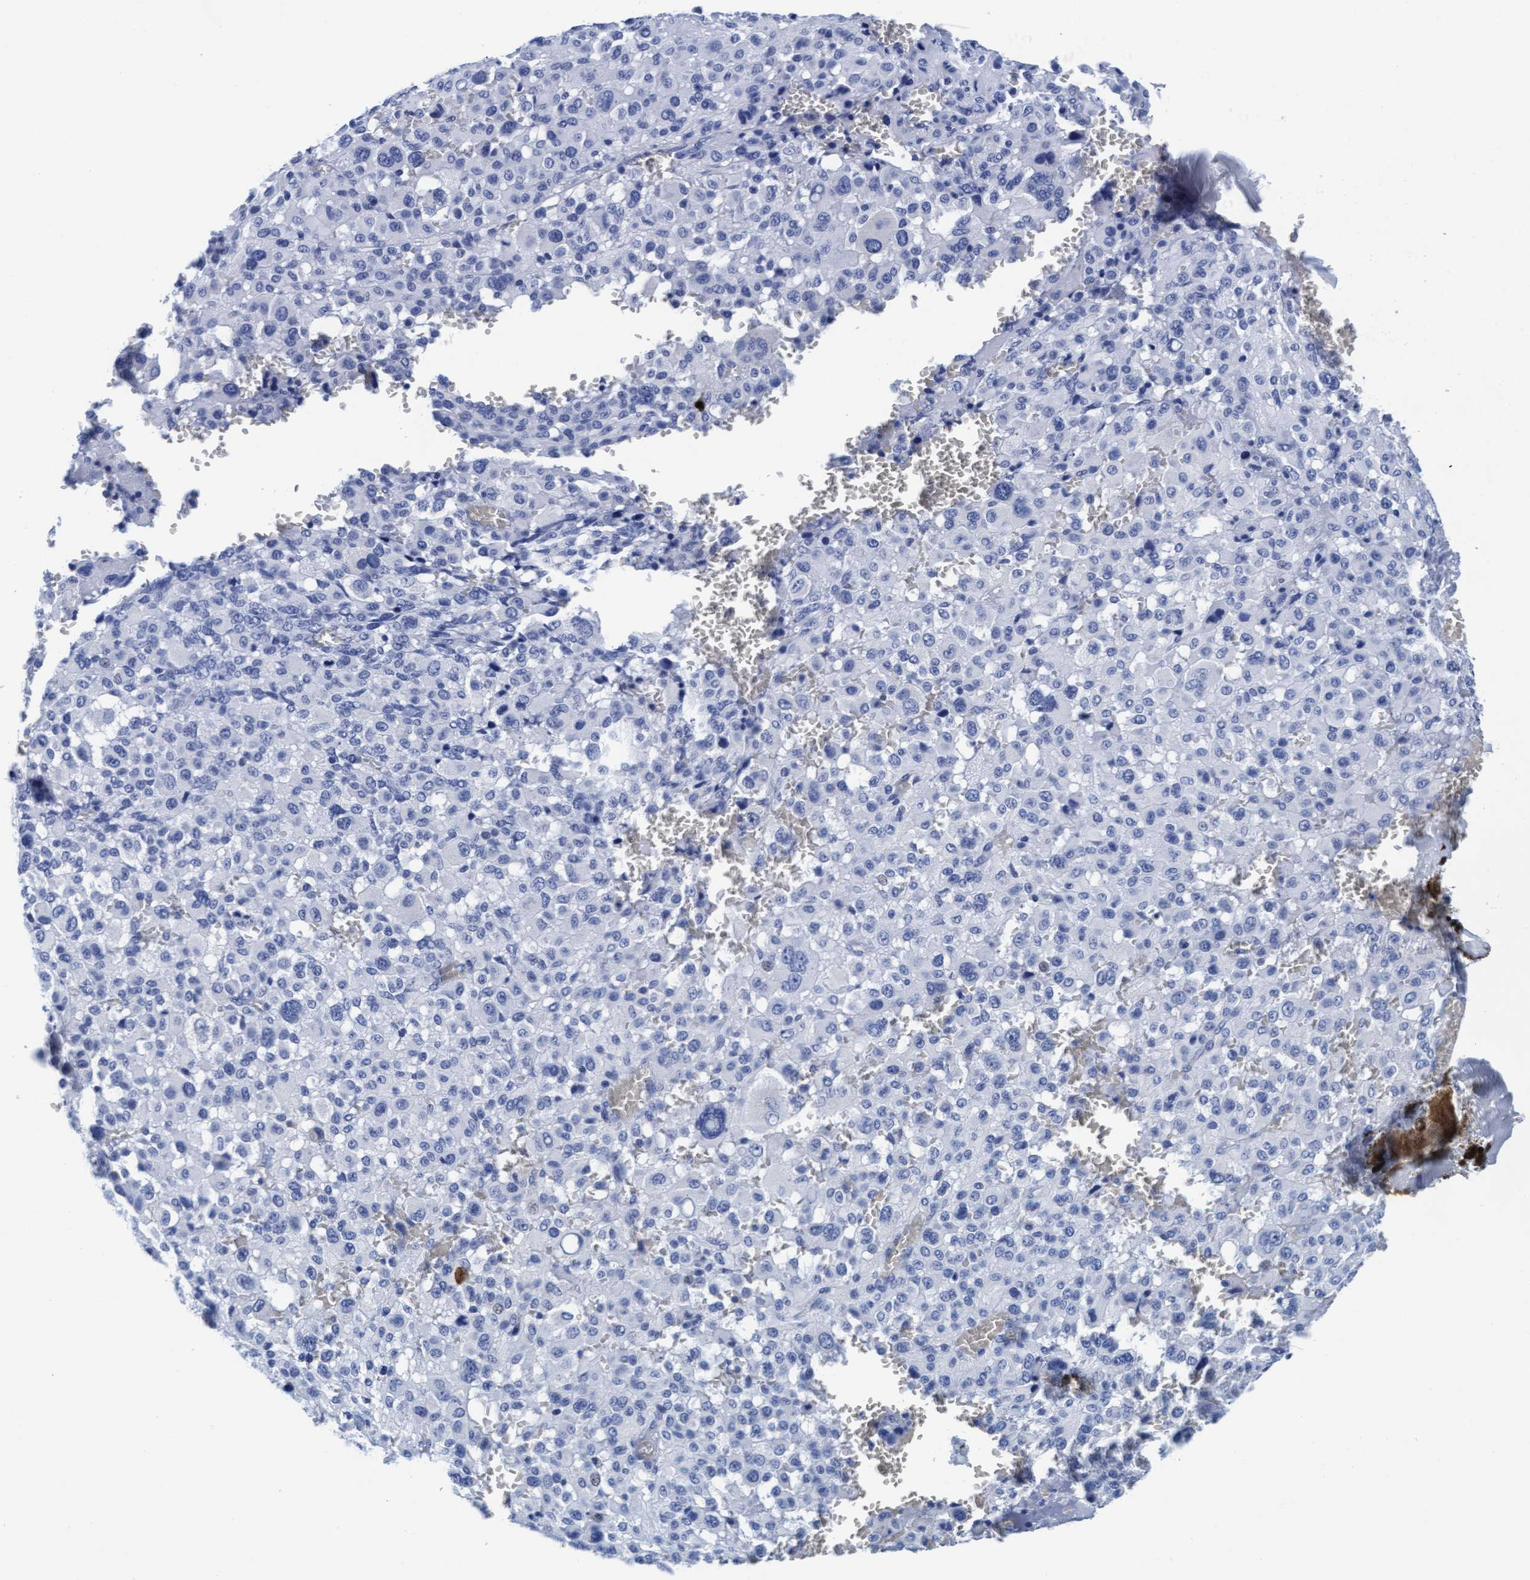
{"staining": {"intensity": "negative", "quantity": "none", "location": "none"}, "tissue": "melanoma", "cell_type": "Tumor cells", "image_type": "cancer", "snomed": [{"axis": "morphology", "description": "Malignant melanoma, Metastatic site"}, {"axis": "topography", "description": "Skin"}], "caption": "The immunohistochemistry (IHC) image has no significant positivity in tumor cells of melanoma tissue.", "gene": "ARSG", "patient": {"sex": "female", "age": 74}}